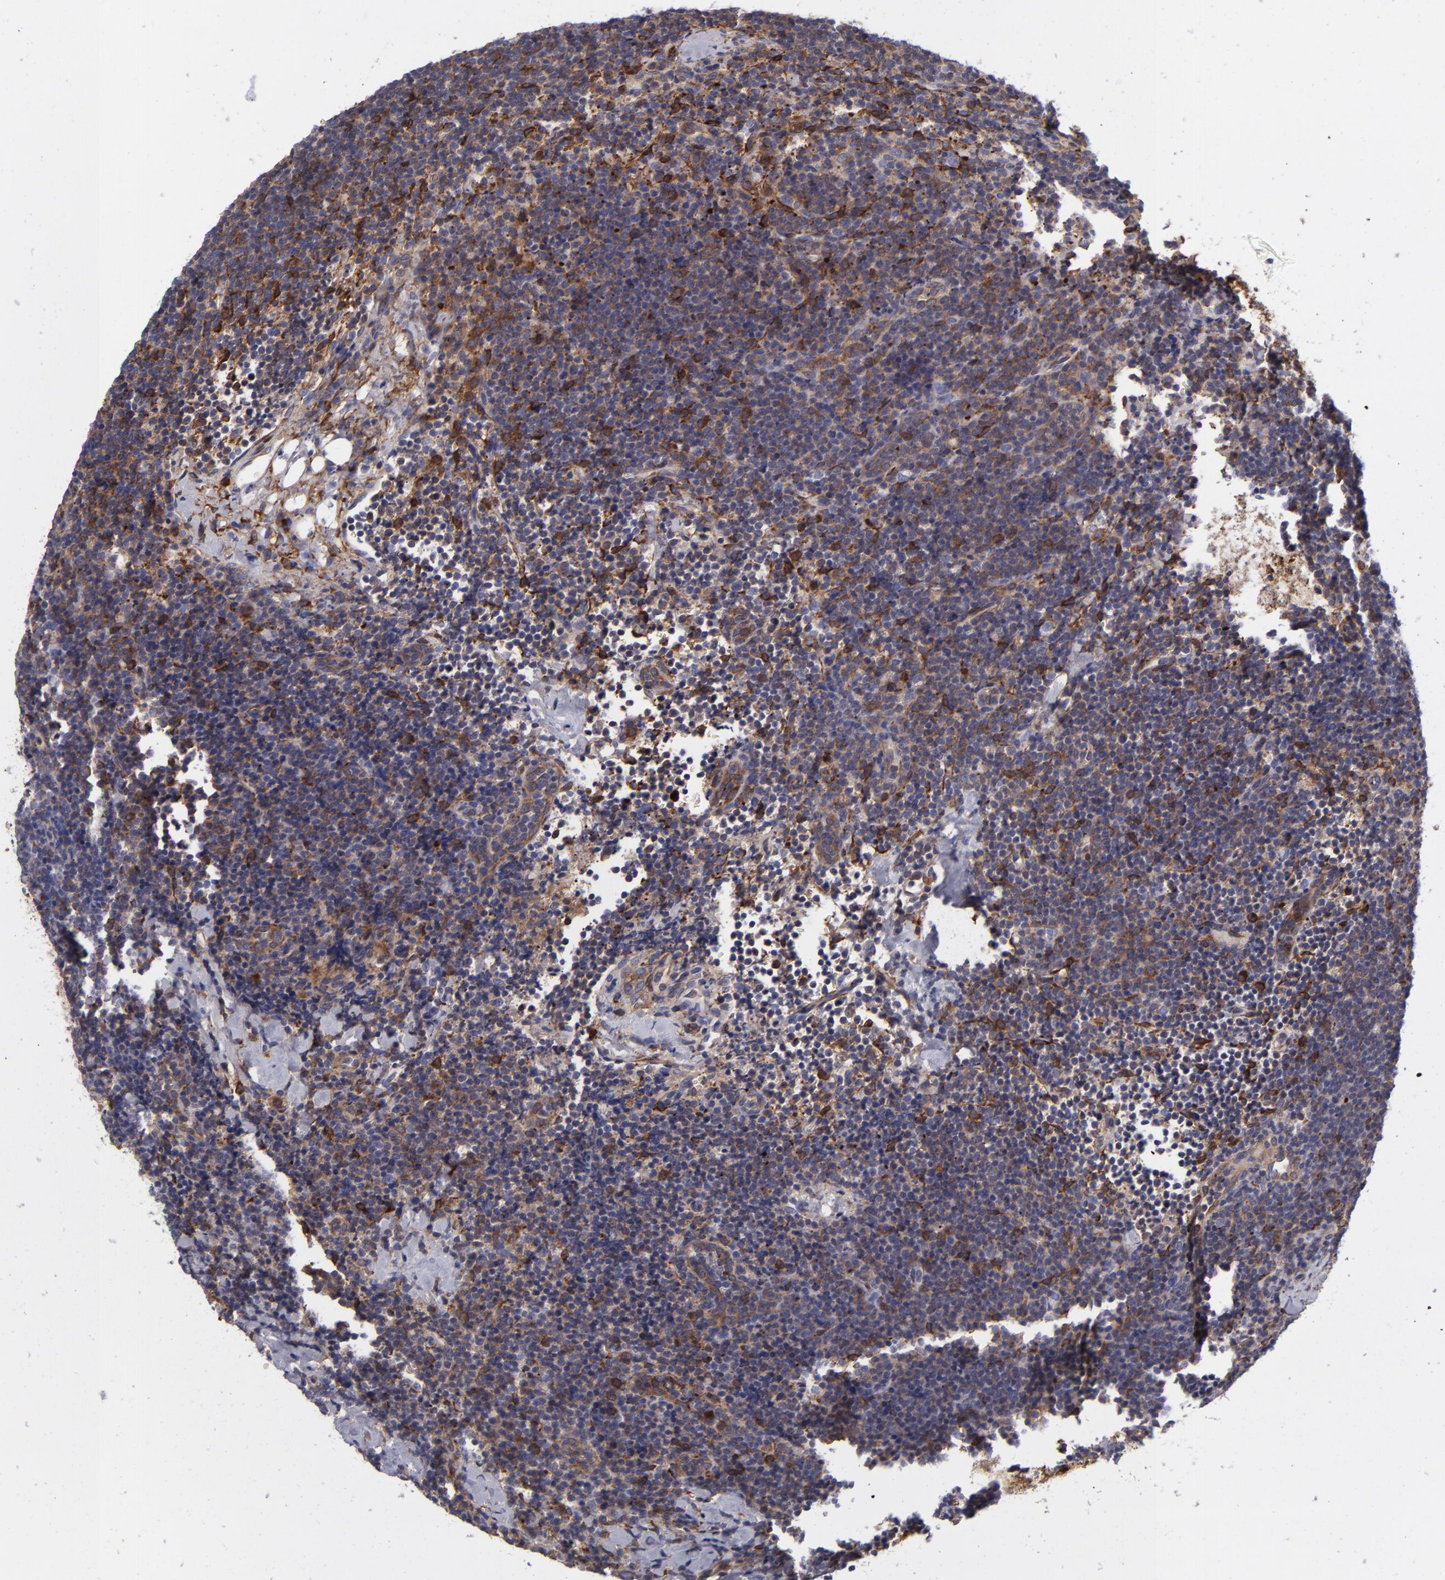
{"staining": {"intensity": "moderate", "quantity": "<25%", "location": "cytoplasmic/membranous"}, "tissue": "lymphoma", "cell_type": "Tumor cells", "image_type": "cancer", "snomed": [{"axis": "morphology", "description": "Malignant lymphoma, non-Hodgkin's type, High grade"}, {"axis": "topography", "description": "Lymph node"}], "caption": "Tumor cells show moderate cytoplasmic/membranous positivity in approximately <25% of cells in lymphoma.", "gene": "VCL", "patient": {"sex": "female", "age": 58}}